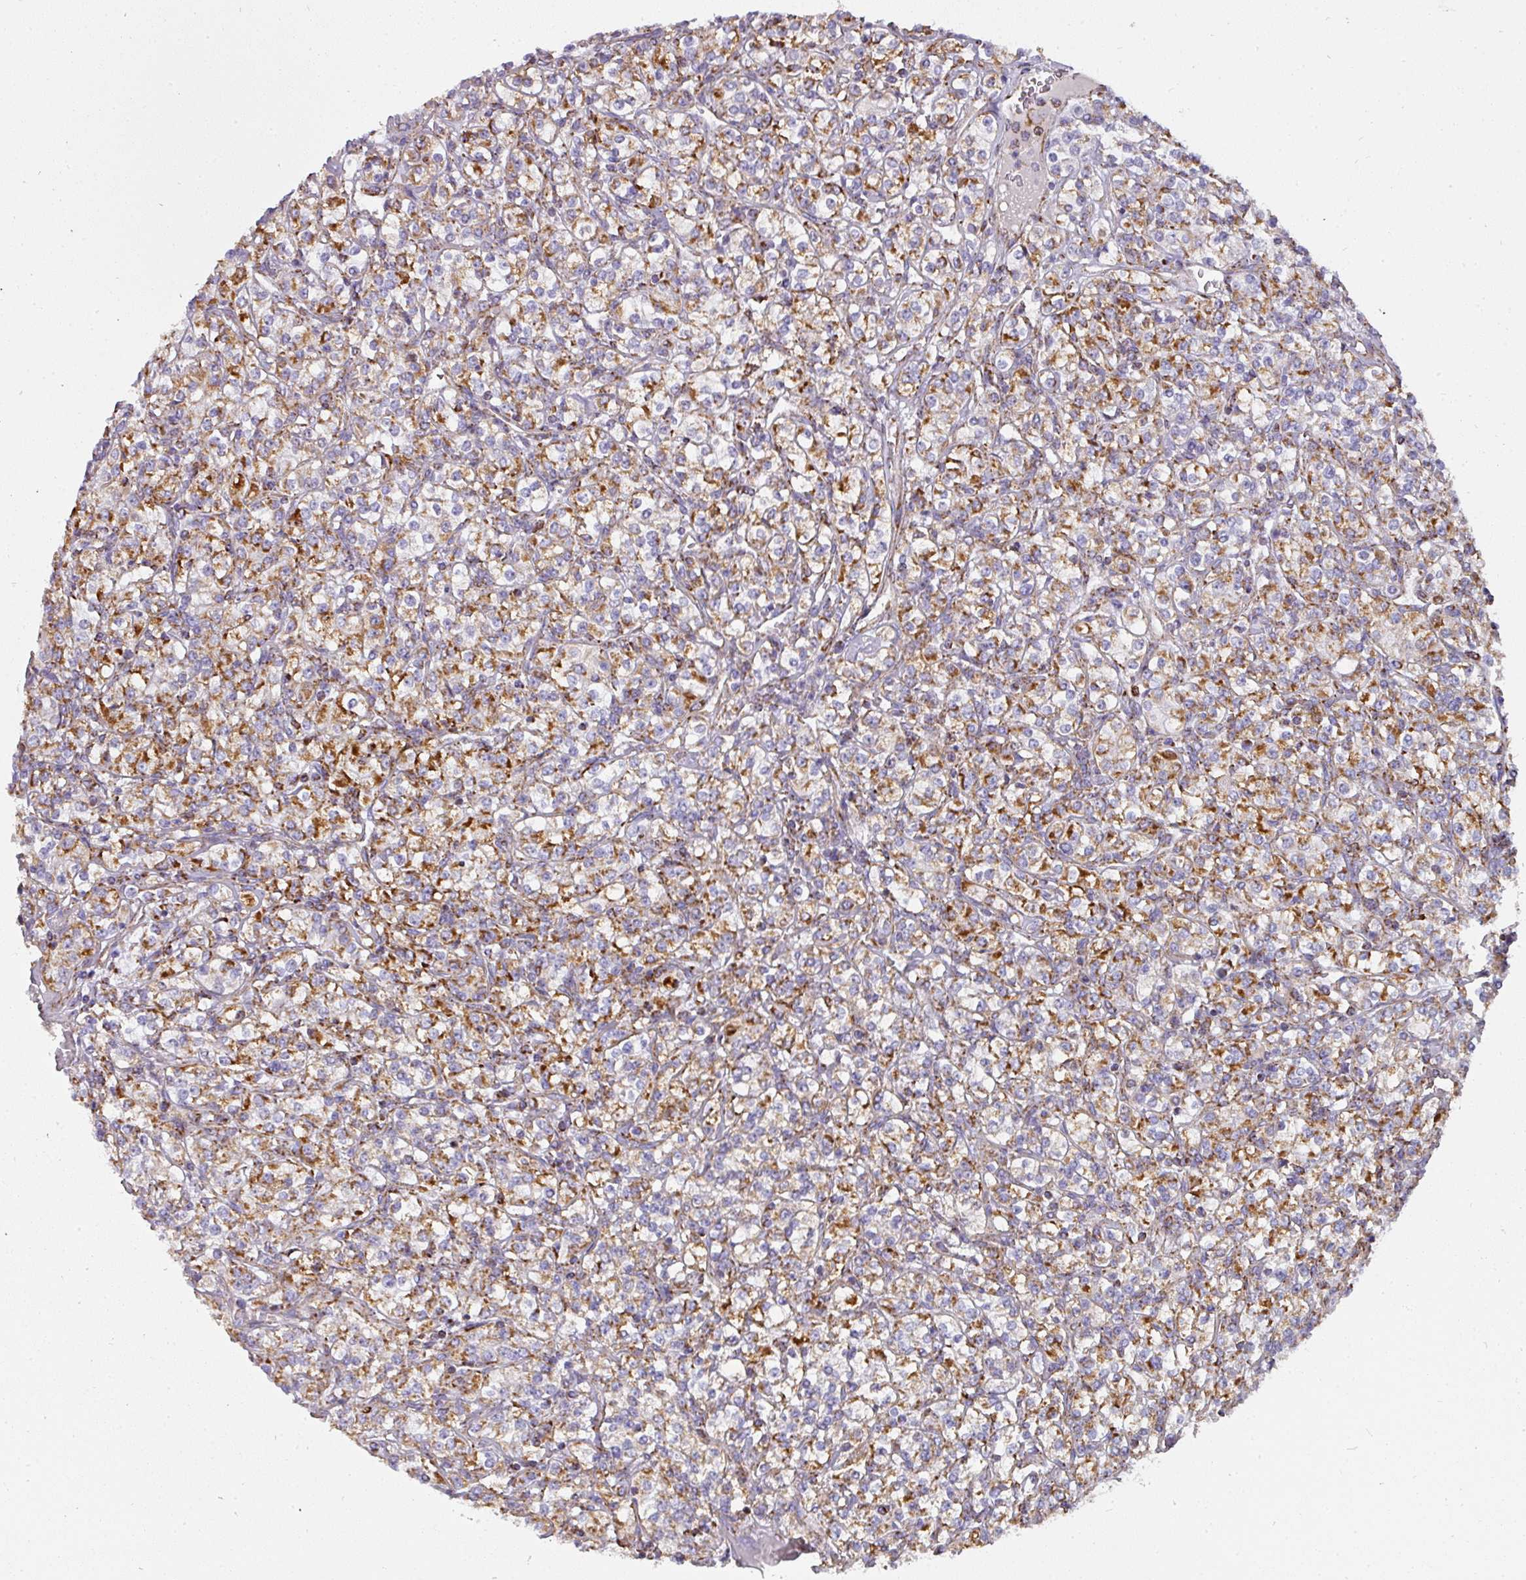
{"staining": {"intensity": "moderate", "quantity": ">75%", "location": "cytoplasmic/membranous"}, "tissue": "renal cancer", "cell_type": "Tumor cells", "image_type": "cancer", "snomed": [{"axis": "morphology", "description": "Adenocarcinoma, NOS"}, {"axis": "topography", "description": "Kidney"}], "caption": "Immunohistochemical staining of renal adenocarcinoma displays medium levels of moderate cytoplasmic/membranous protein positivity in about >75% of tumor cells.", "gene": "UQCRFS1", "patient": {"sex": "male", "age": 77}}